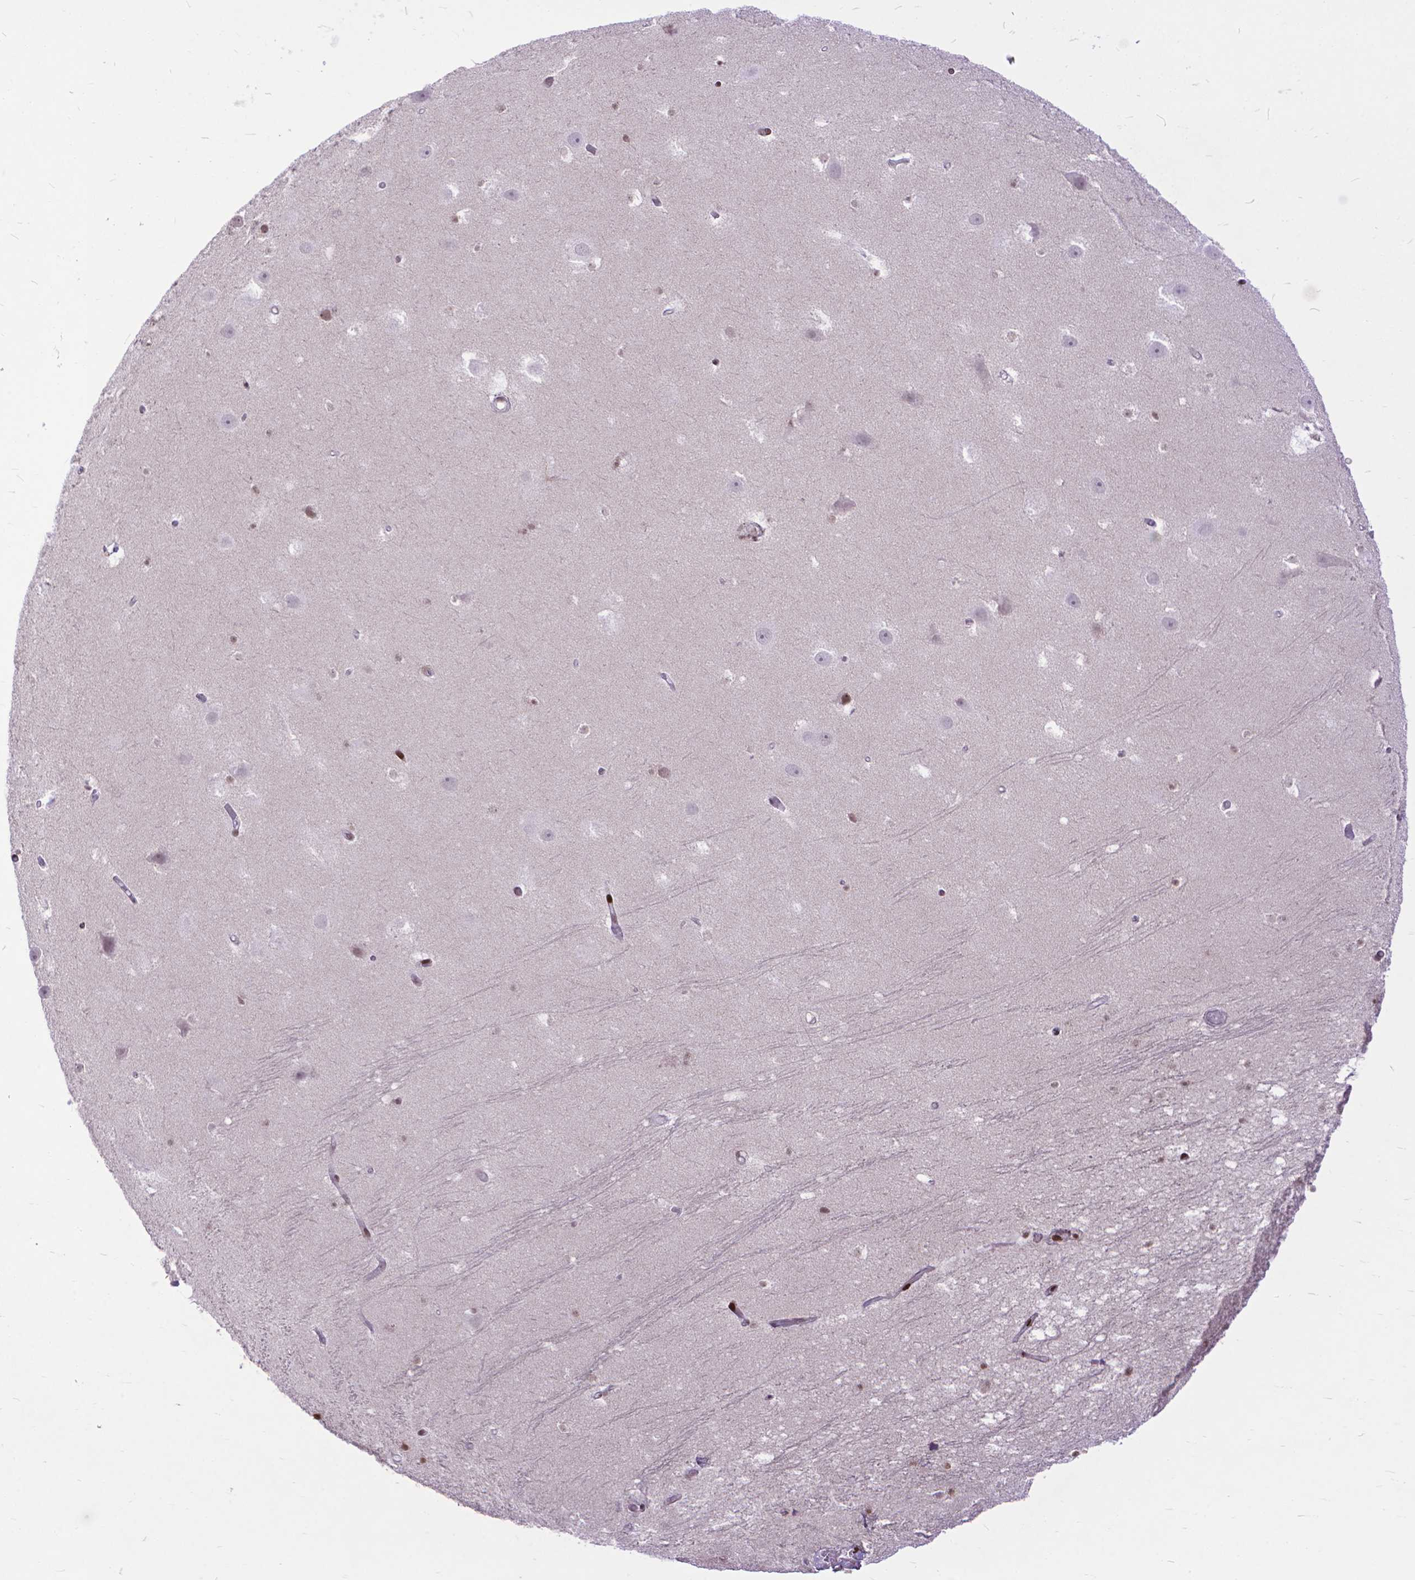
{"staining": {"intensity": "strong", "quantity": ">75%", "location": "nuclear"}, "tissue": "hippocampus", "cell_type": "Glial cells", "image_type": "normal", "snomed": [{"axis": "morphology", "description": "Normal tissue, NOS"}, {"axis": "topography", "description": "Hippocampus"}], "caption": "Immunohistochemistry (IHC) (DAB) staining of benign human hippocampus demonstrates strong nuclear protein expression in about >75% of glial cells.", "gene": "AMER1", "patient": {"sex": "male", "age": 26}}